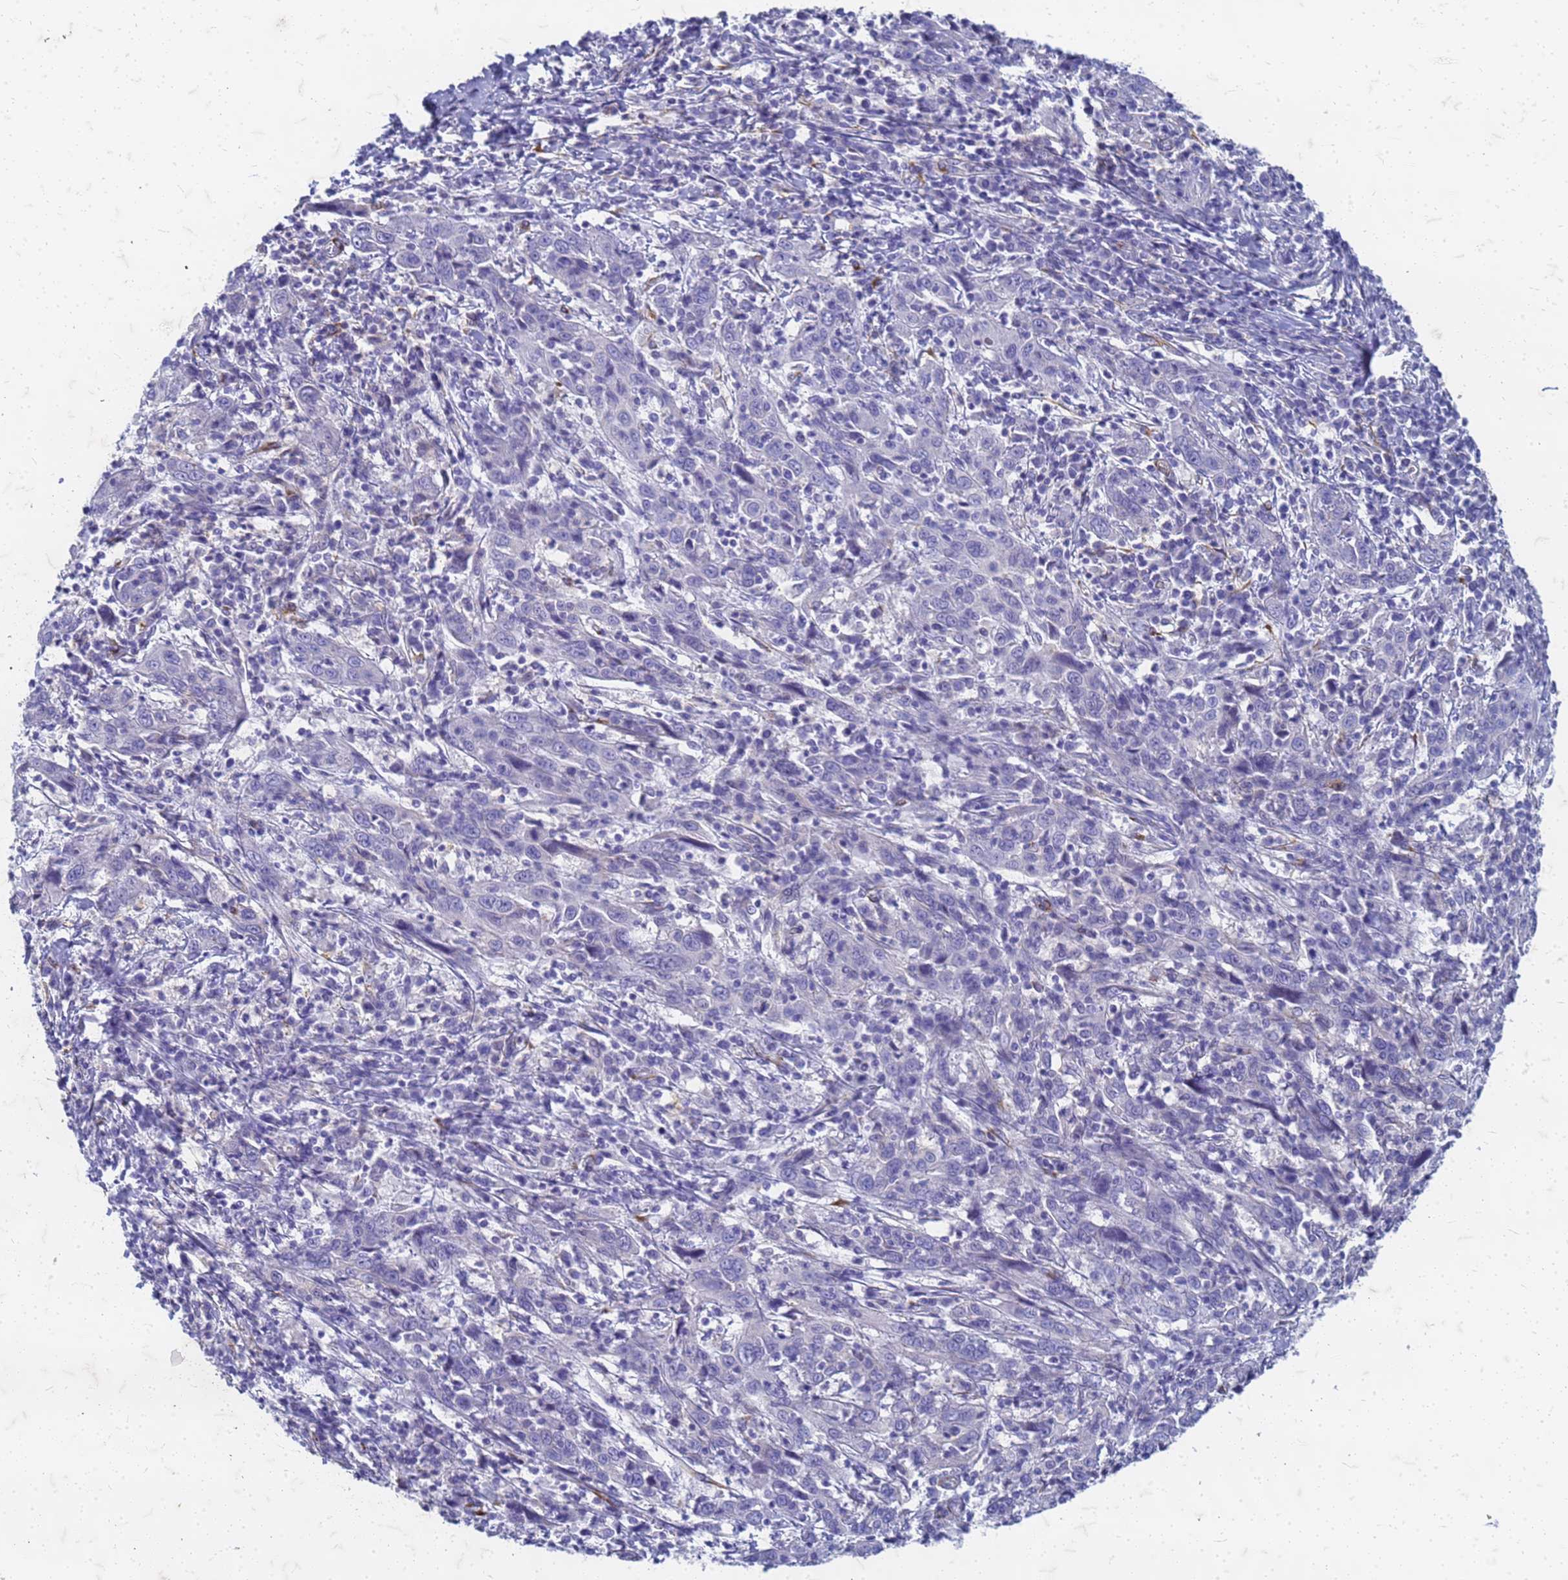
{"staining": {"intensity": "negative", "quantity": "none", "location": "none"}, "tissue": "cervical cancer", "cell_type": "Tumor cells", "image_type": "cancer", "snomed": [{"axis": "morphology", "description": "Squamous cell carcinoma, NOS"}, {"axis": "topography", "description": "Cervix"}], "caption": "Immunohistochemistry (IHC) of human cervical cancer reveals no staining in tumor cells.", "gene": "TRIM64B", "patient": {"sex": "female", "age": 46}}